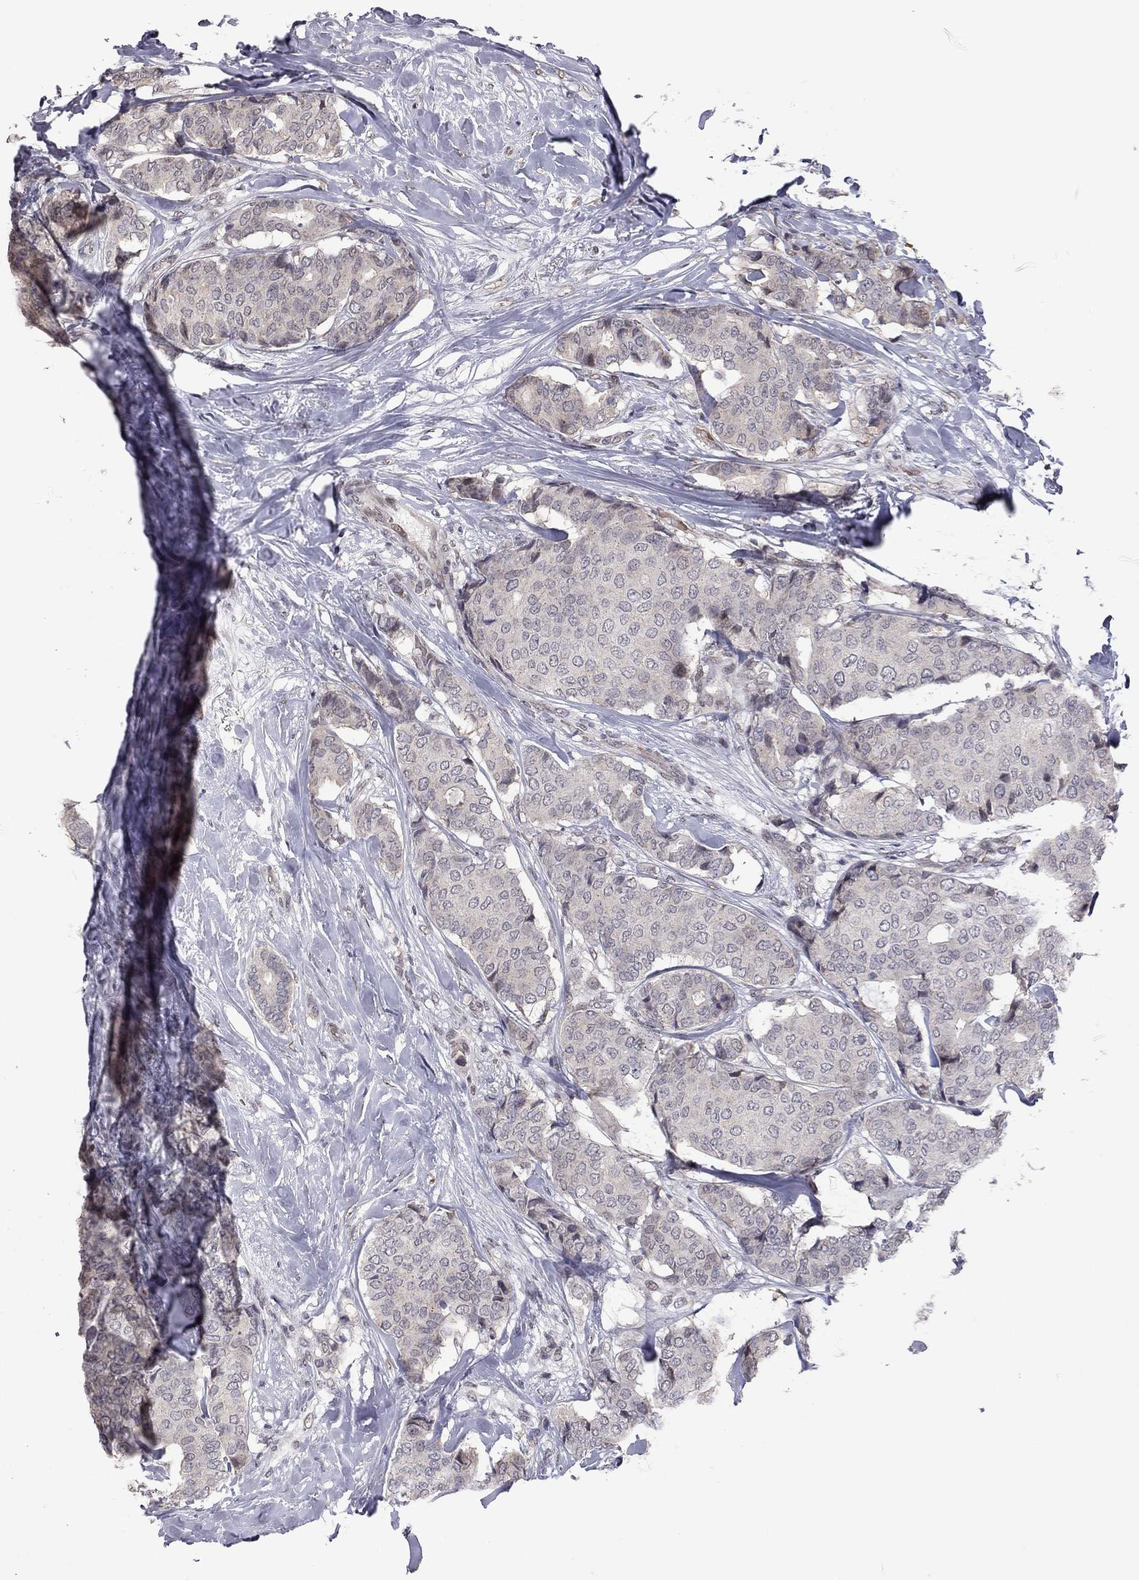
{"staining": {"intensity": "negative", "quantity": "none", "location": "none"}, "tissue": "breast cancer", "cell_type": "Tumor cells", "image_type": "cancer", "snomed": [{"axis": "morphology", "description": "Duct carcinoma"}, {"axis": "topography", "description": "Breast"}], "caption": "This image is of breast cancer (intraductal carcinoma) stained with immunohistochemistry (IHC) to label a protein in brown with the nuclei are counter-stained blue. There is no expression in tumor cells.", "gene": "MC3R", "patient": {"sex": "female", "age": 75}}